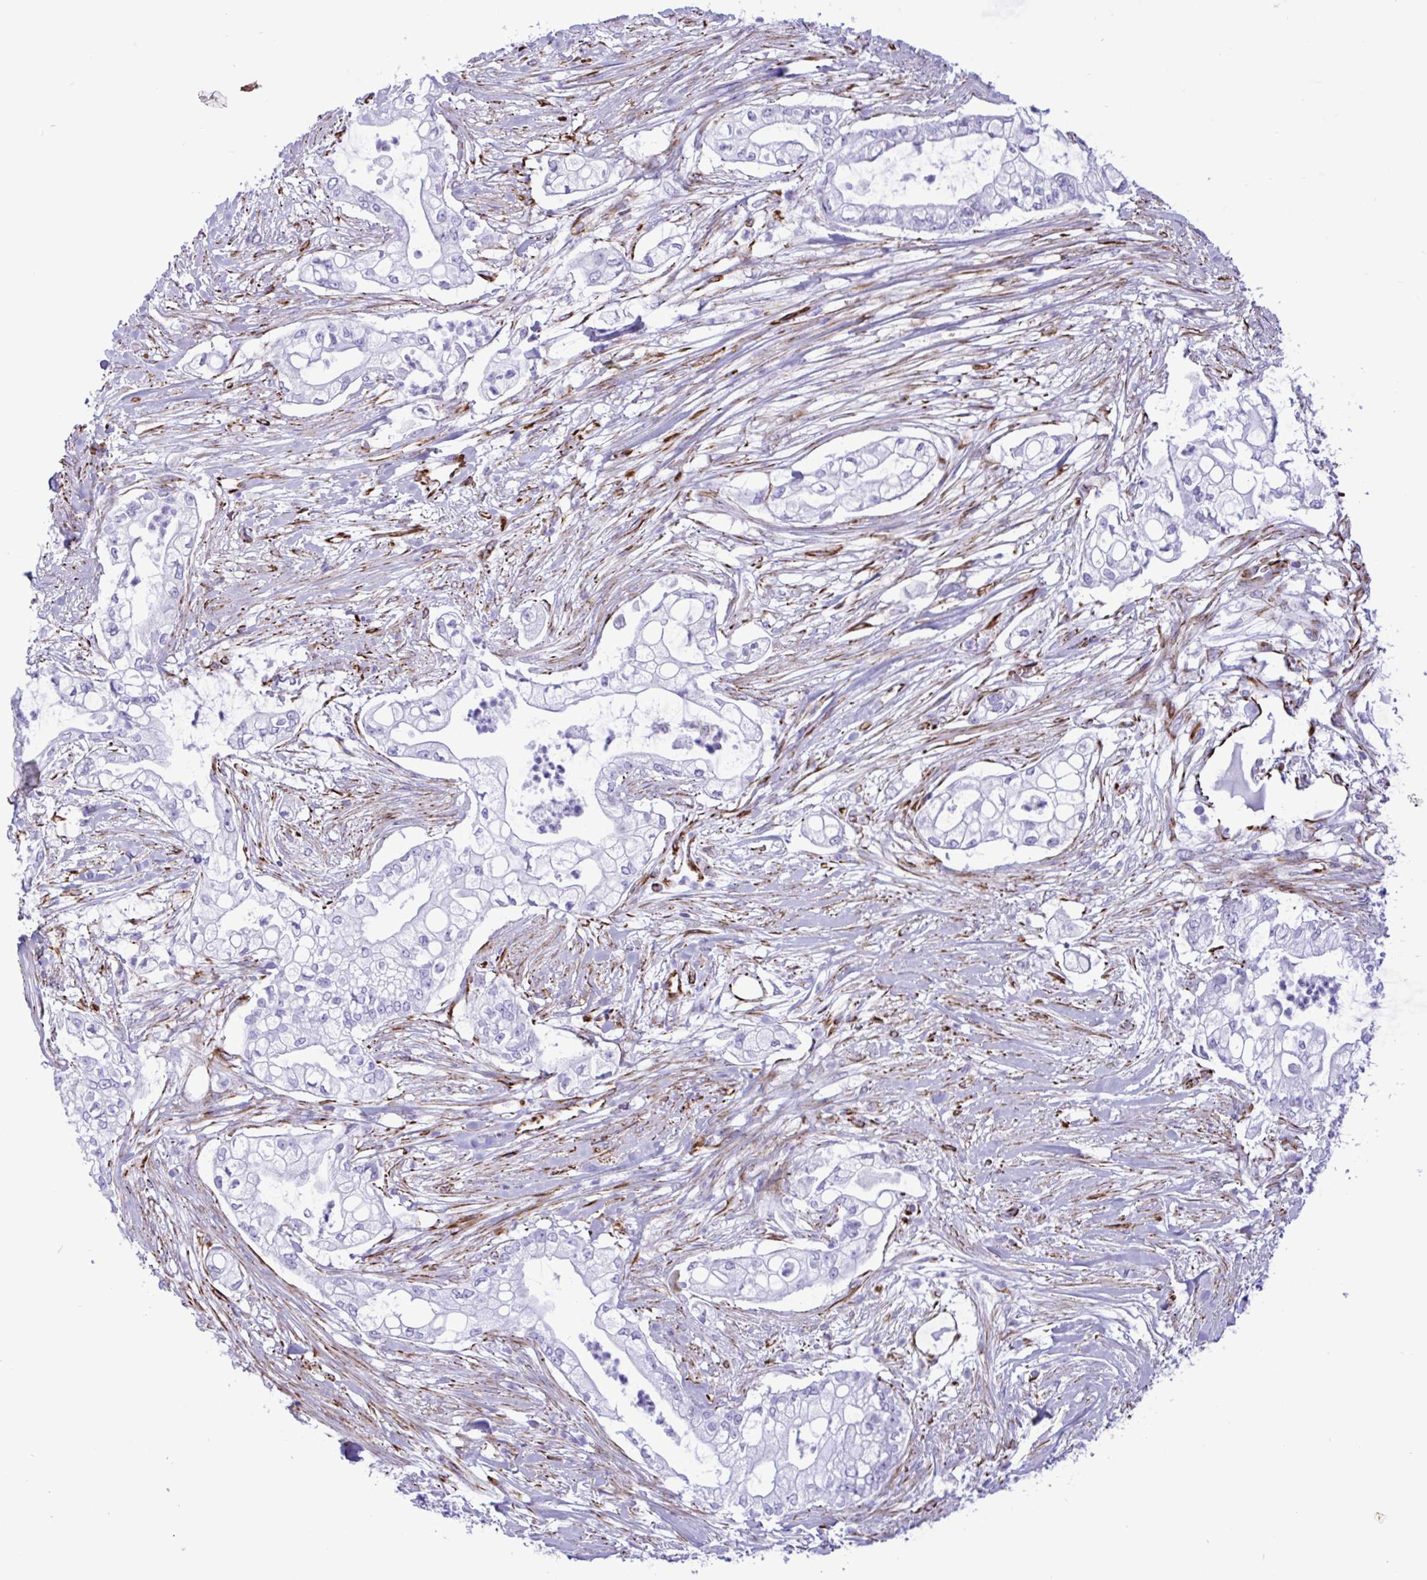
{"staining": {"intensity": "negative", "quantity": "none", "location": "none"}, "tissue": "pancreatic cancer", "cell_type": "Tumor cells", "image_type": "cancer", "snomed": [{"axis": "morphology", "description": "Adenocarcinoma, NOS"}, {"axis": "topography", "description": "Pancreas"}], "caption": "Tumor cells show no significant staining in pancreatic cancer.", "gene": "SMAD5", "patient": {"sex": "female", "age": 69}}